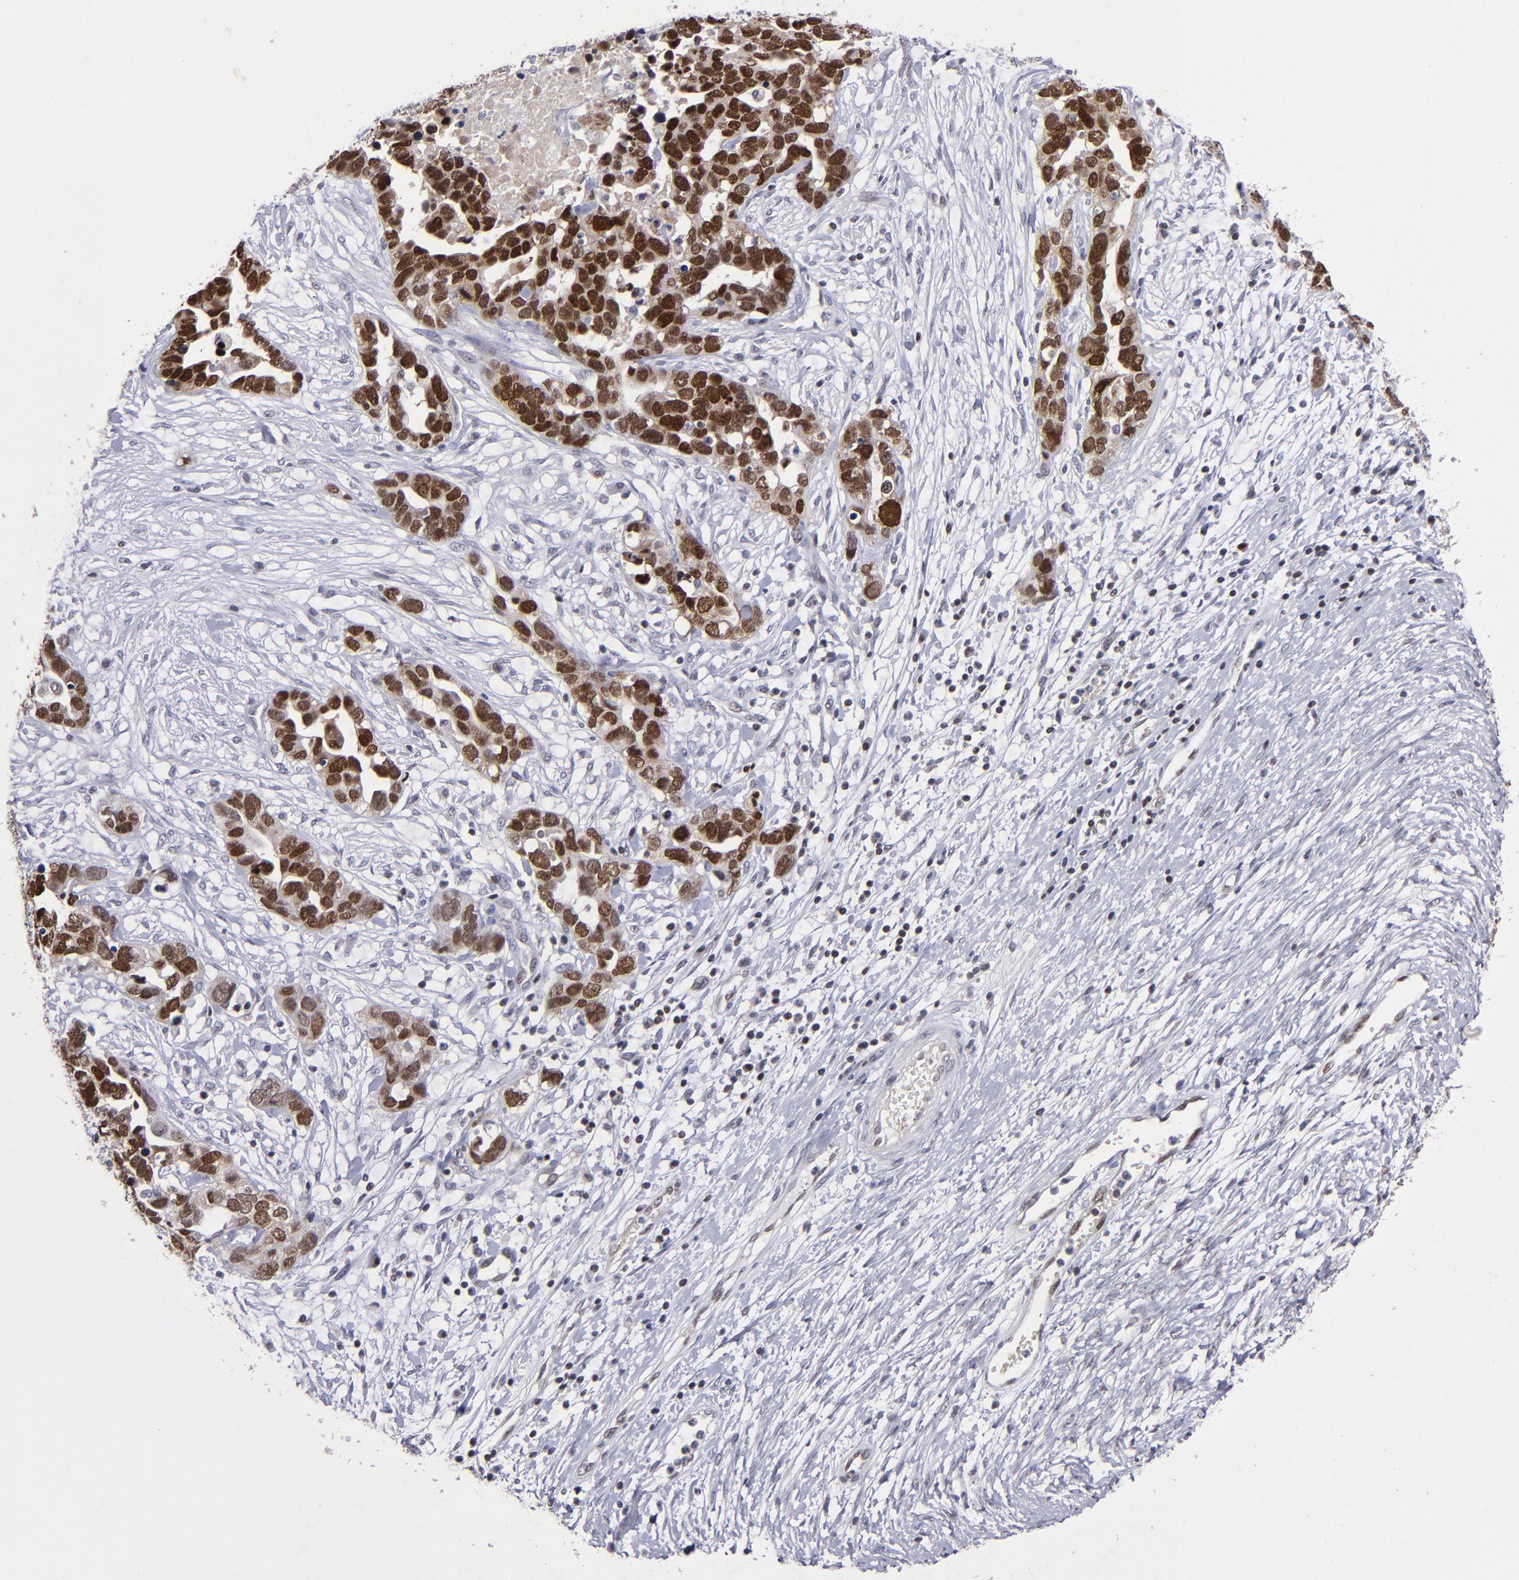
{"staining": {"intensity": "strong", "quantity": ">75%", "location": "nuclear"}, "tissue": "ovarian cancer", "cell_type": "Tumor cells", "image_type": "cancer", "snomed": [{"axis": "morphology", "description": "Cystadenocarcinoma, serous, NOS"}, {"axis": "topography", "description": "Ovary"}], "caption": "Ovarian cancer was stained to show a protein in brown. There is high levels of strong nuclear expression in approximately >75% of tumor cells.", "gene": "MGMT", "patient": {"sex": "female", "age": 54}}